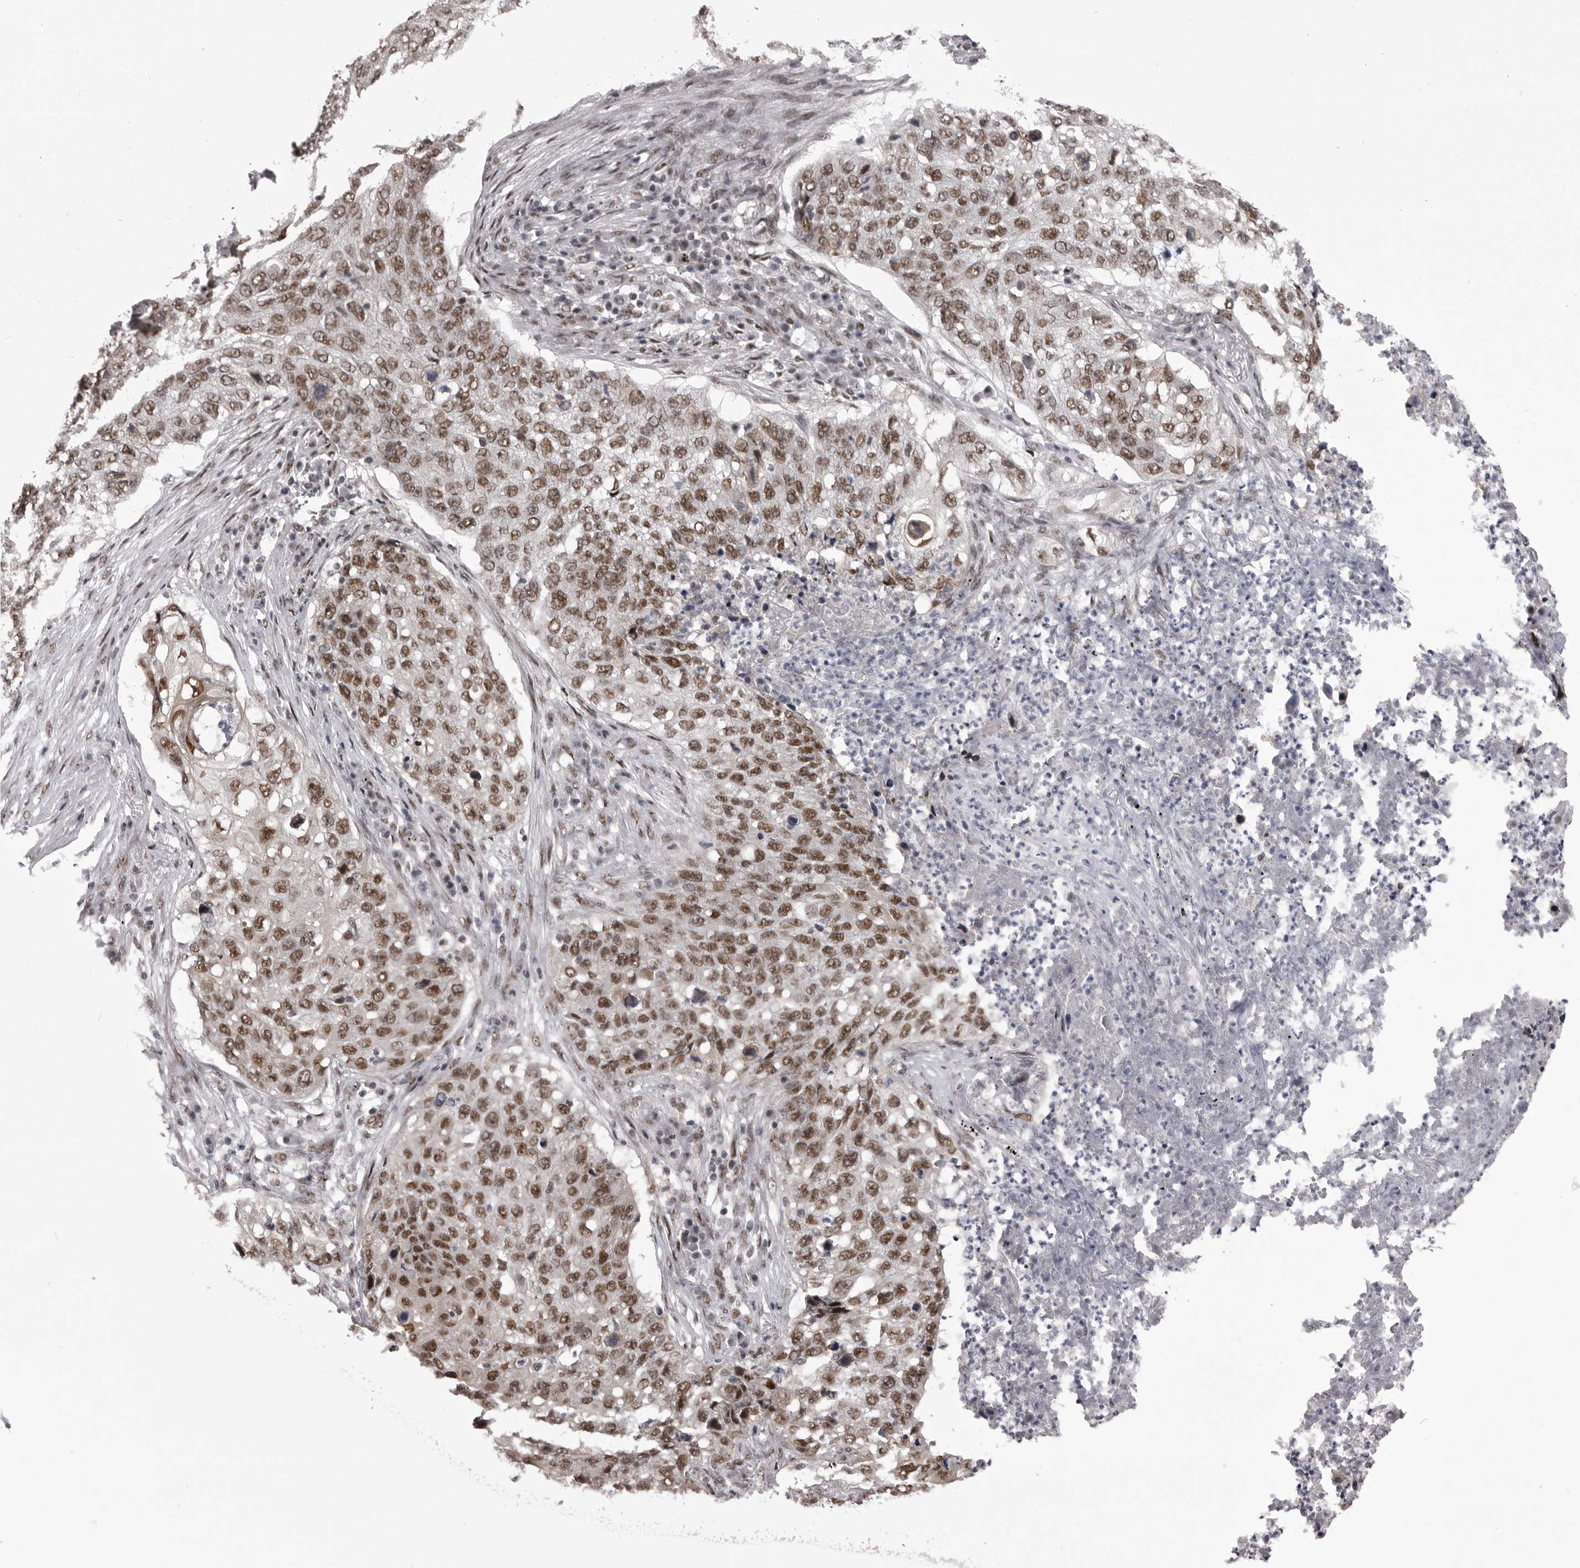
{"staining": {"intensity": "strong", "quantity": ">75%", "location": "nuclear"}, "tissue": "lung cancer", "cell_type": "Tumor cells", "image_type": "cancer", "snomed": [{"axis": "morphology", "description": "Squamous cell carcinoma, NOS"}, {"axis": "topography", "description": "Lung"}], "caption": "Immunohistochemistry (IHC) histopathology image of squamous cell carcinoma (lung) stained for a protein (brown), which demonstrates high levels of strong nuclear staining in about >75% of tumor cells.", "gene": "MEPCE", "patient": {"sex": "female", "age": 63}}